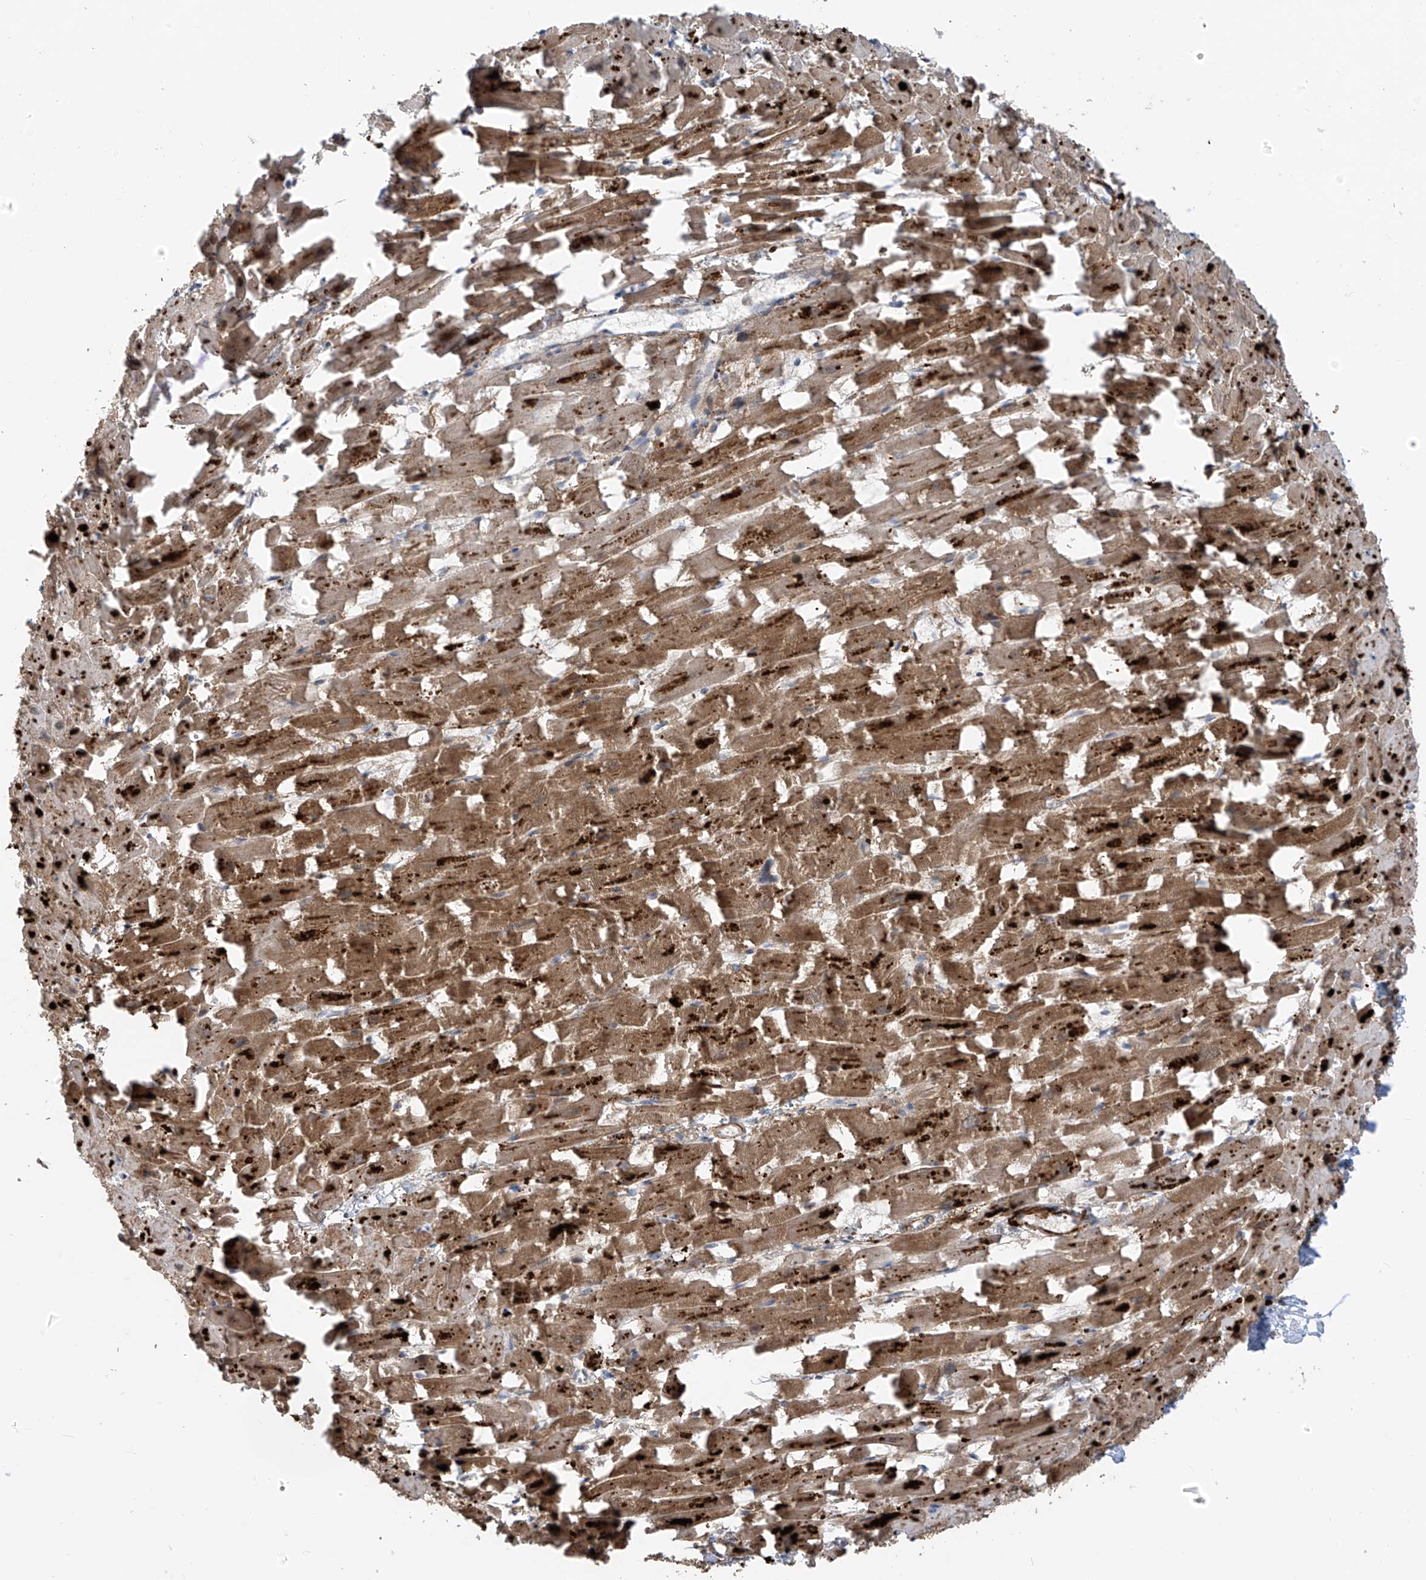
{"staining": {"intensity": "strong", "quantity": ">75%", "location": "cytoplasmic/membranous"}, "tissue": "heart muscle", "cell_type": "Cardiomyocytes", "image_type": "normal", "snomed": [{"axis": "morphology", "description": "Normal tissue, NOS"}, {"axis": "topography", "description": "Heart"}], "caption": "An immunohistochemistry histopathology image of benign tissue is shown. Protein staining in brown highlights strong cytoplasmic/membranous positivity in heart muscle within cardiomyocytes. Ihc stains the protein in brown and the nuclei are stained blue.", "gene": "EOMES", "patient": {"sex": "female", "age": 64}}